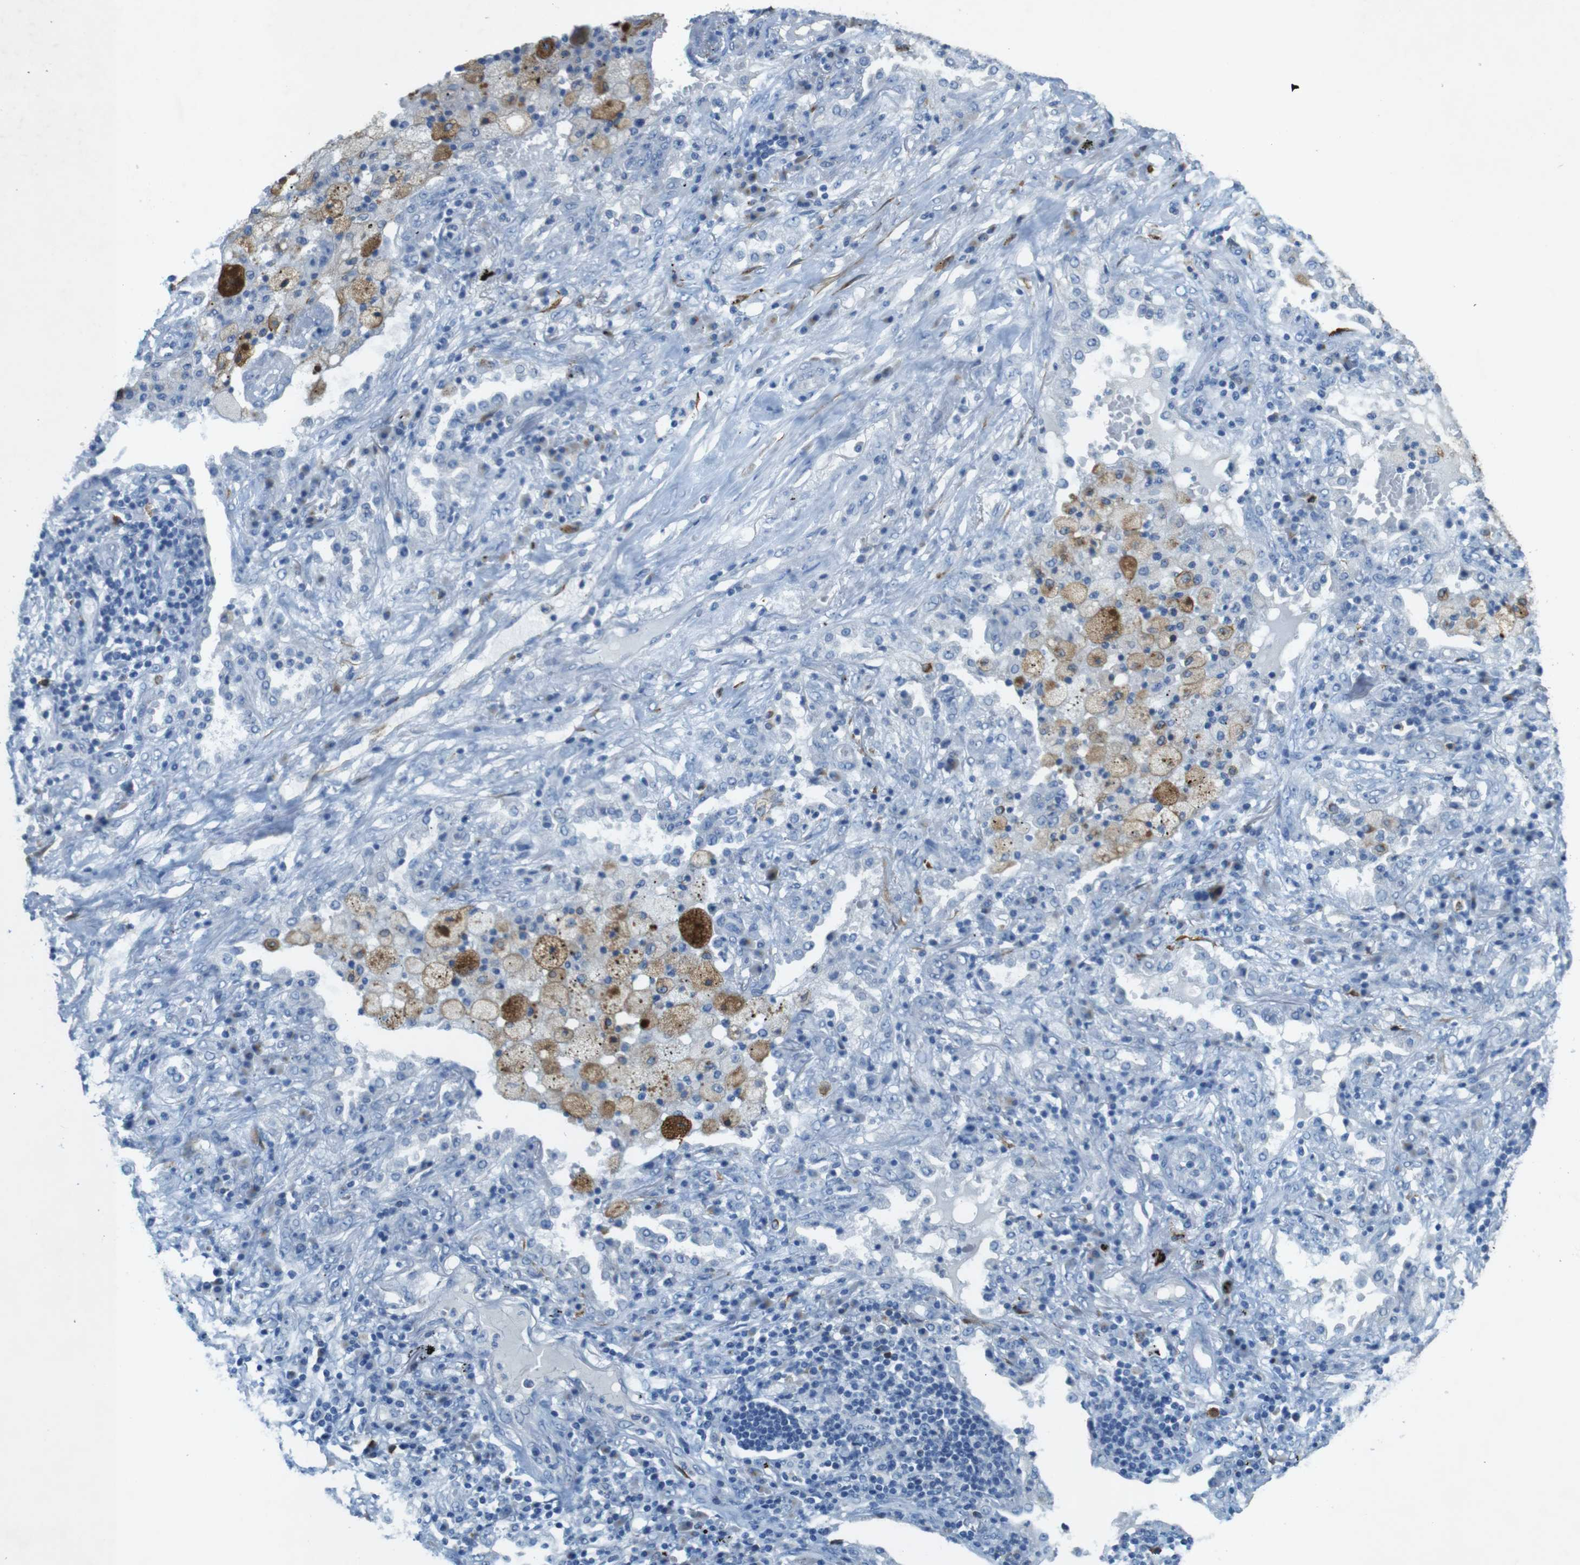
{"staining": {"intensity": "negative", "quantity": "none", "location": "none"}, "tissue": "lung cancer", "cell_type": "Tumor cells", "image_type": "cancer", "snomed": [{"axis": "morphology", "description": "Squamous cell carcinoma, NOS"}, {"axis": "topography", "description": "Lung"}], "caption": "Human lung squamous cell carcinoma stained for a protein using IHC reveals no positivity in tumor cells.", "gene": "CD320", "patient": {"sex": "female", "age": 63}}